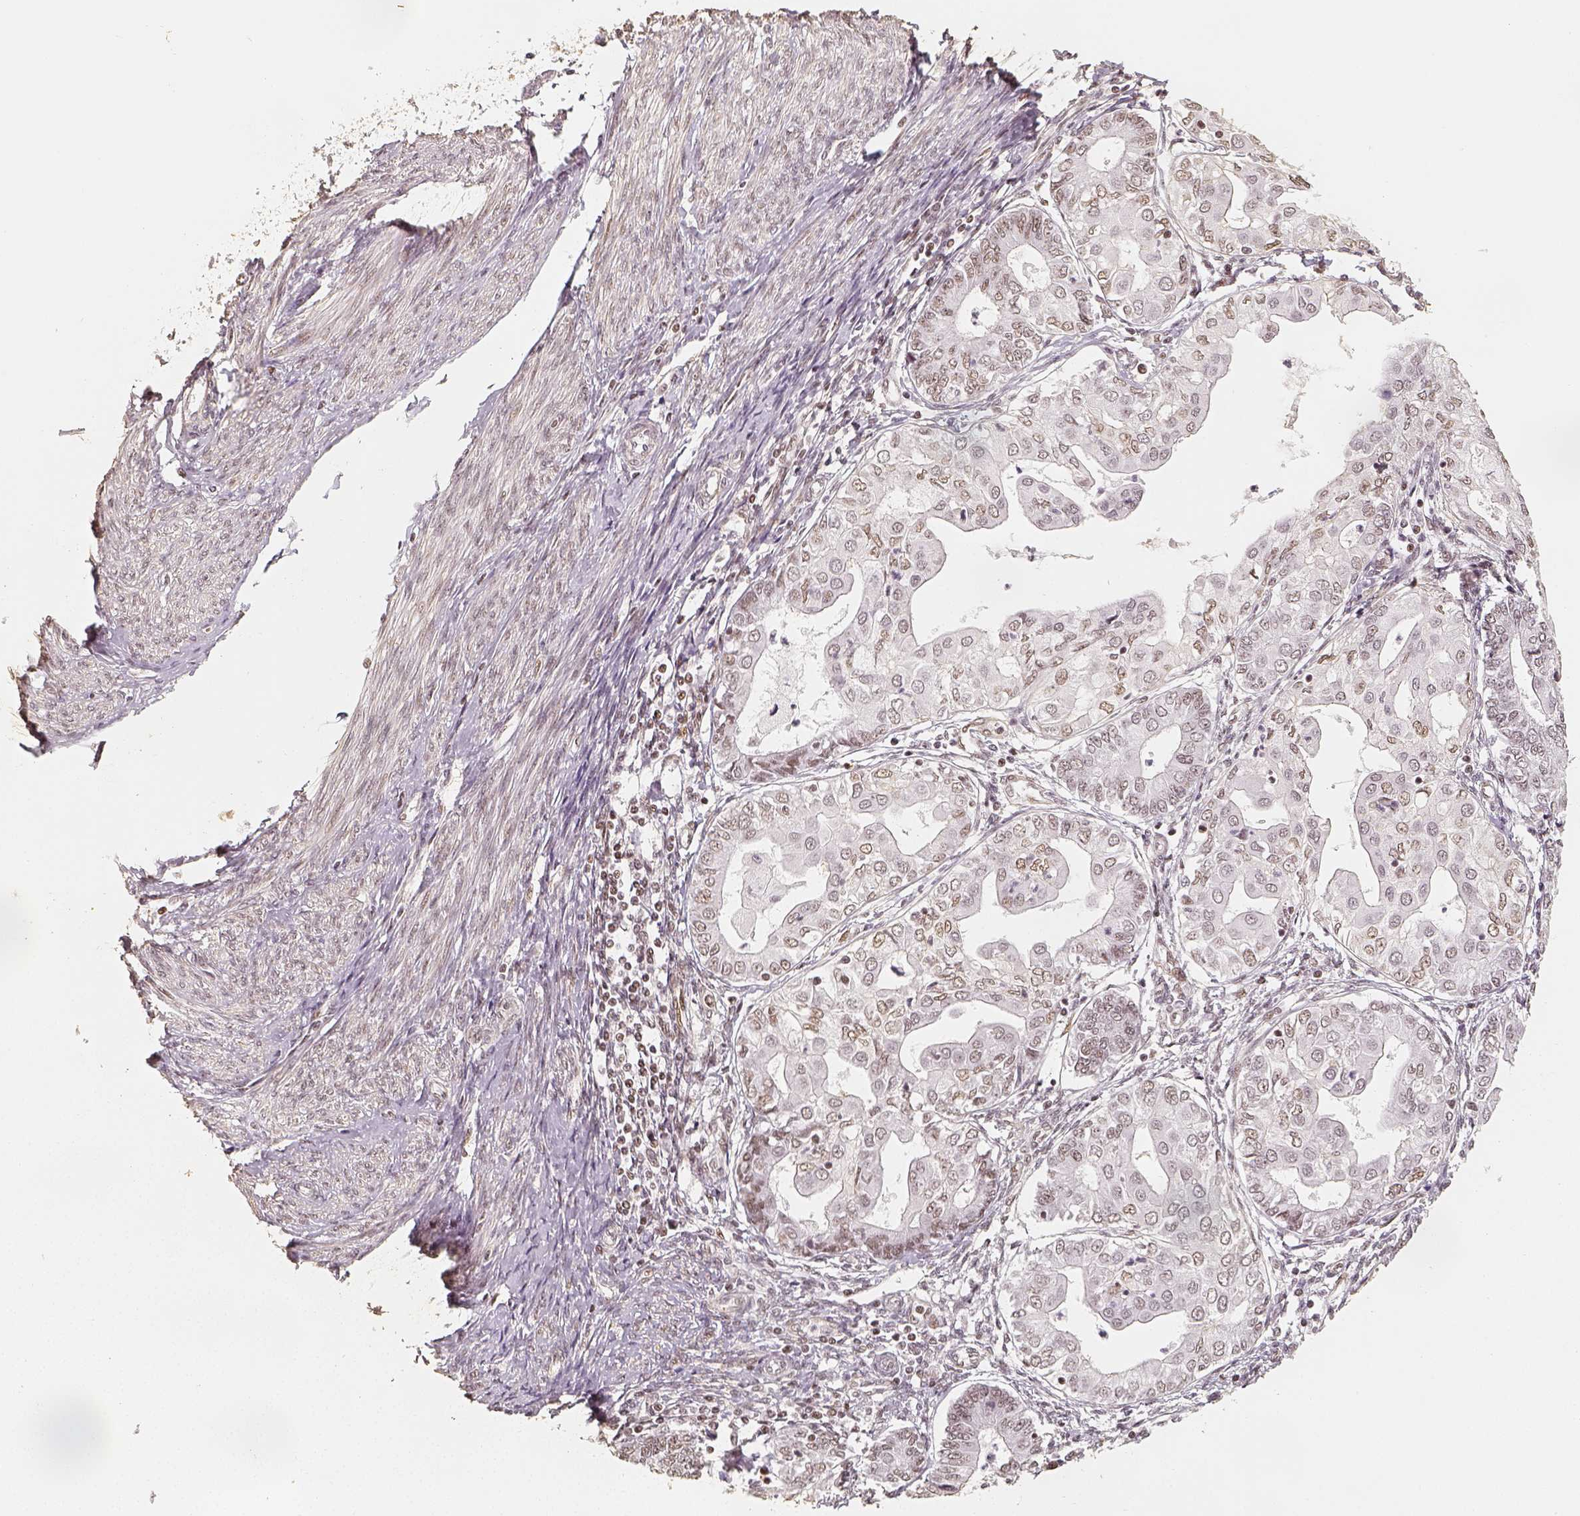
{"staining": {"intensity": "weak", "quantity": "25%-75%", "location": "nuclear"}, "tissue": "endometrial cancer", "cell_type": "Tumor cells", "image_type": "cancer", "snomed": [{"axis": "morphology", "description": "Adenocarcinoma, NOS"}, {"axis": "topography", "description": "Endometrium"}], "caption": "Human endometrial cancer stained with a brown dye reveals weak nuclear positive staining in approximately 25%-75% of tumor cells.", "gene": "HDAC1", "patient": {"sex": "female", "age": 68}}